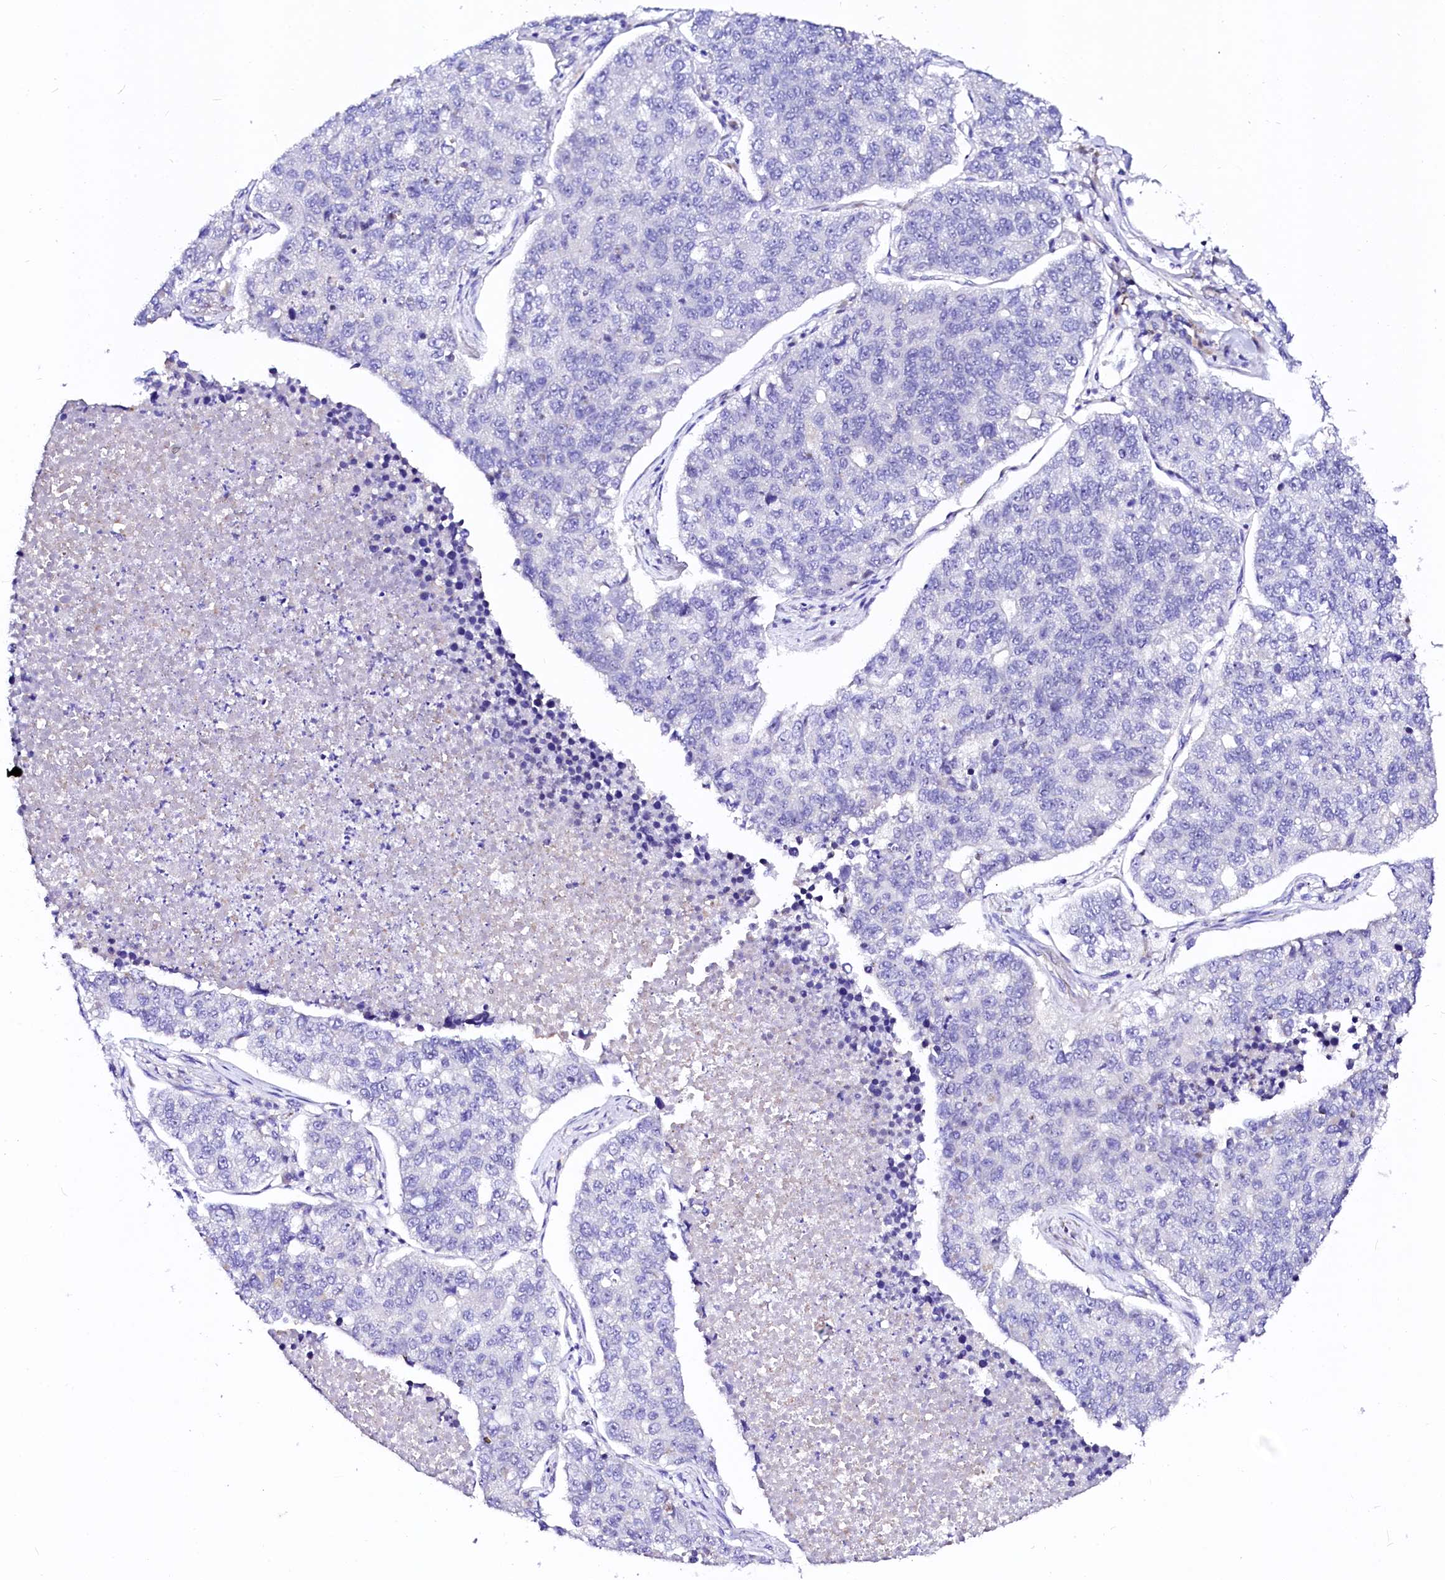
{"staining": {"intensity": "negative", "quantity": "none", "location": "none"}, "tissue": "lung cancer", "cell_type": "Tumor cells", "image_type": "cancer", "snomed": [{"axis": "morphology", "description": "Adenocarcinoma, NOS"}, {"axis": "topography", "description": "Lung"}], "caption": "This histopathology image is of lung cancer stained with IHC to label a protein in brown with the nuclei are counter-stained blue. There is no expression in tumor cells.", "gene": "BTBD16", "patient": {"sex": "male", "age": 49}}